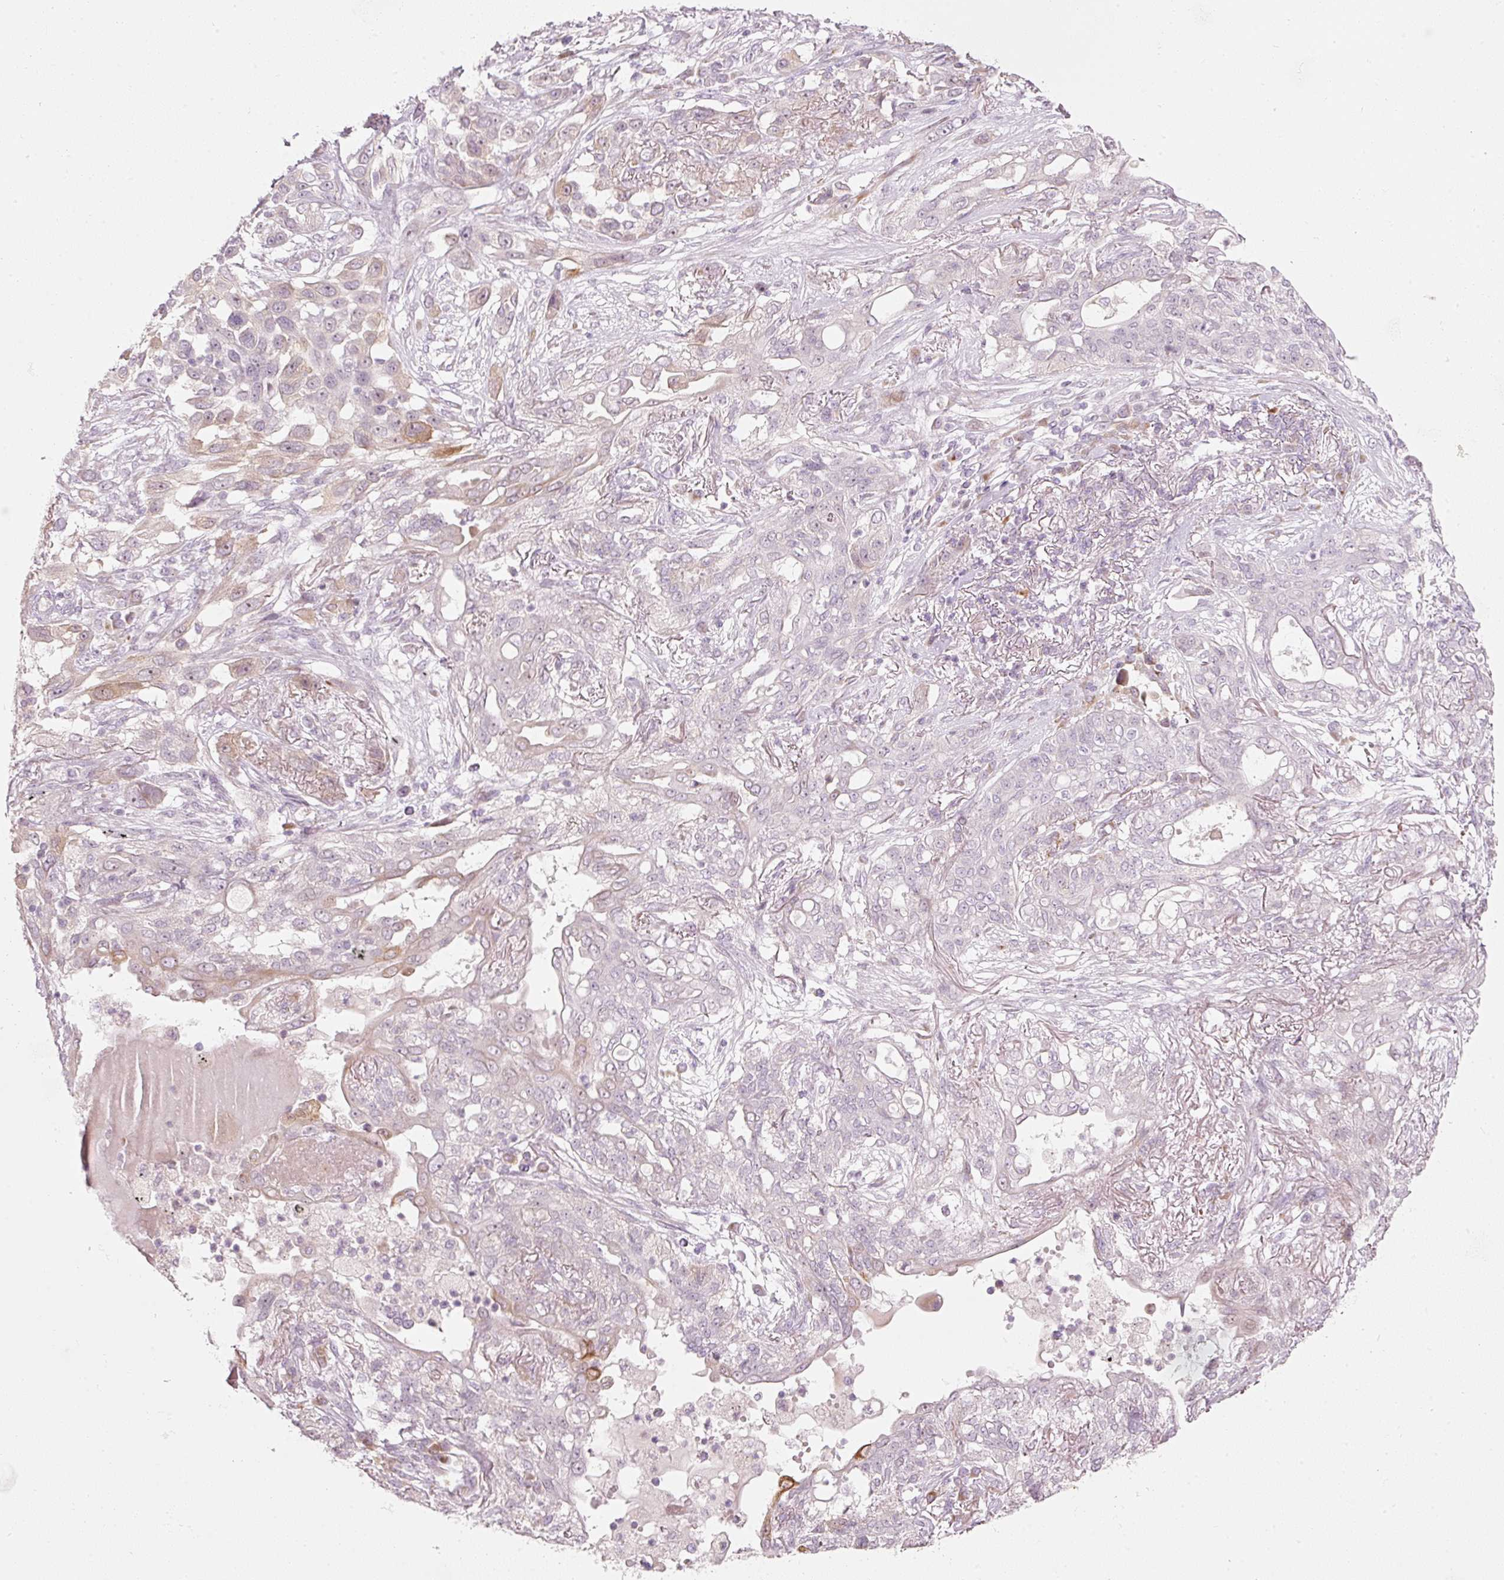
{"staining": {"intensity": "moderate", "quantity": "<25%", "location": "cytoplasmic/membranous"}, "tissue": "lung cancer", "cell_type": "Tumor cells", "image_type": "cancer", "snomed": [{"axis": "morphology", "description": "Squamous cell carcinoma, NOS"}, {"axis": "topography", "description": "Lung"}], "caption": "Lung cancer tissue displays moderate cytoplasmic/membranous positivity in approximately <25% of tumor cells, visualized by immunohistochemistry. (DAB IHC, brown staining for protein, blue staining for nuclei).", "gene": "SLC20A1", "patient": {"sex": "female", "age": 70}}